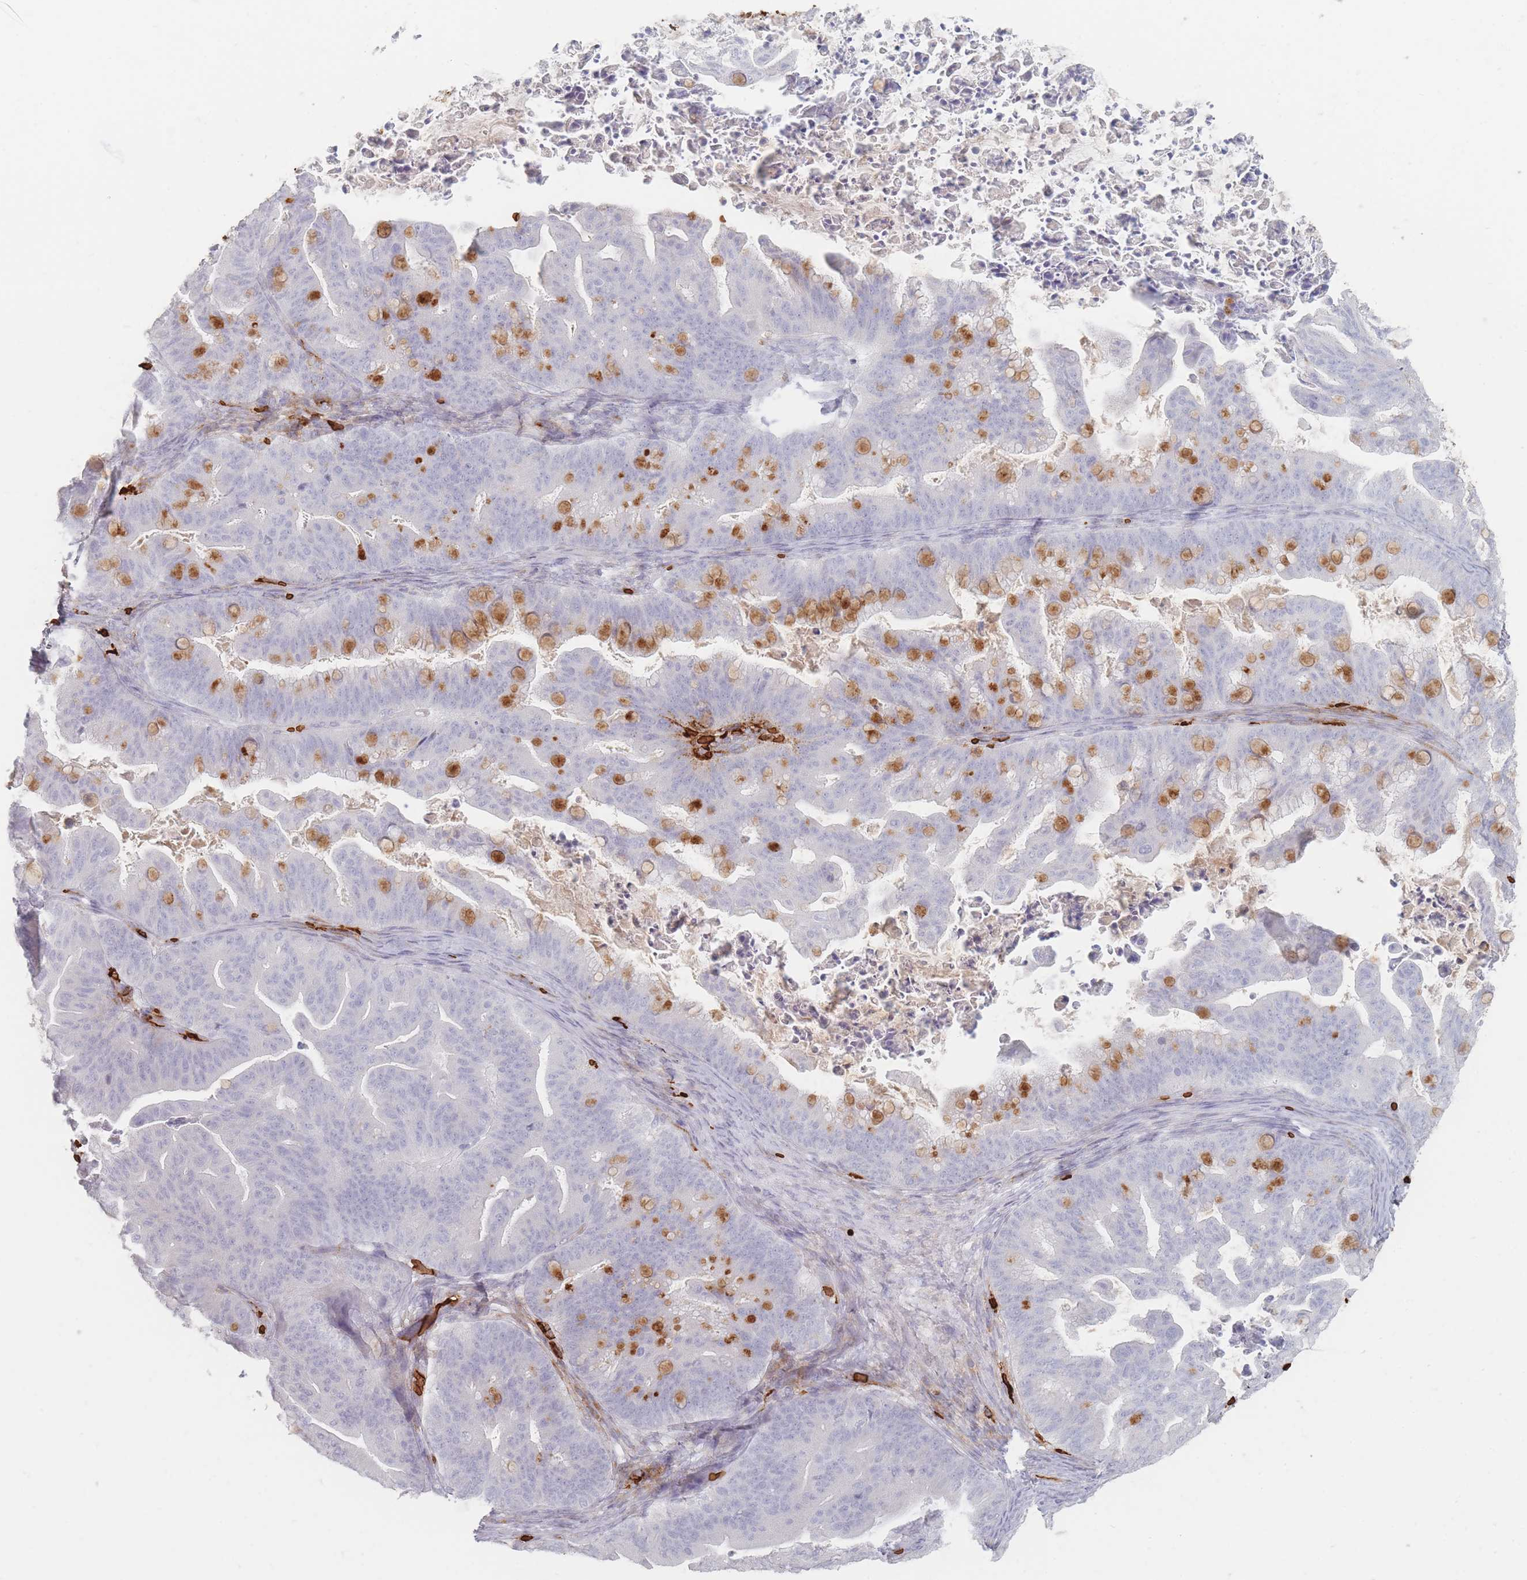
{"staining": {"intensity": "negative", "quantity": "none", "location": "none"}, "tissue": "ovarian cancer", "cell_type": "Tumor cells", "image_type": "cancer", "snomed": [{"axis": "morphology", "description": "Cystadenocarcinoma, mucinous, NOS"}, {"axis": "topography", "description": "Ovary"}], "caption": "DAB immunohistochemical staining of human mucinous cystadenocarcinoma (ovarian) displays no significant staining in tumor cells.", "gene": "SLC2A6", "patient": {"sex": "female", "age": 67}}